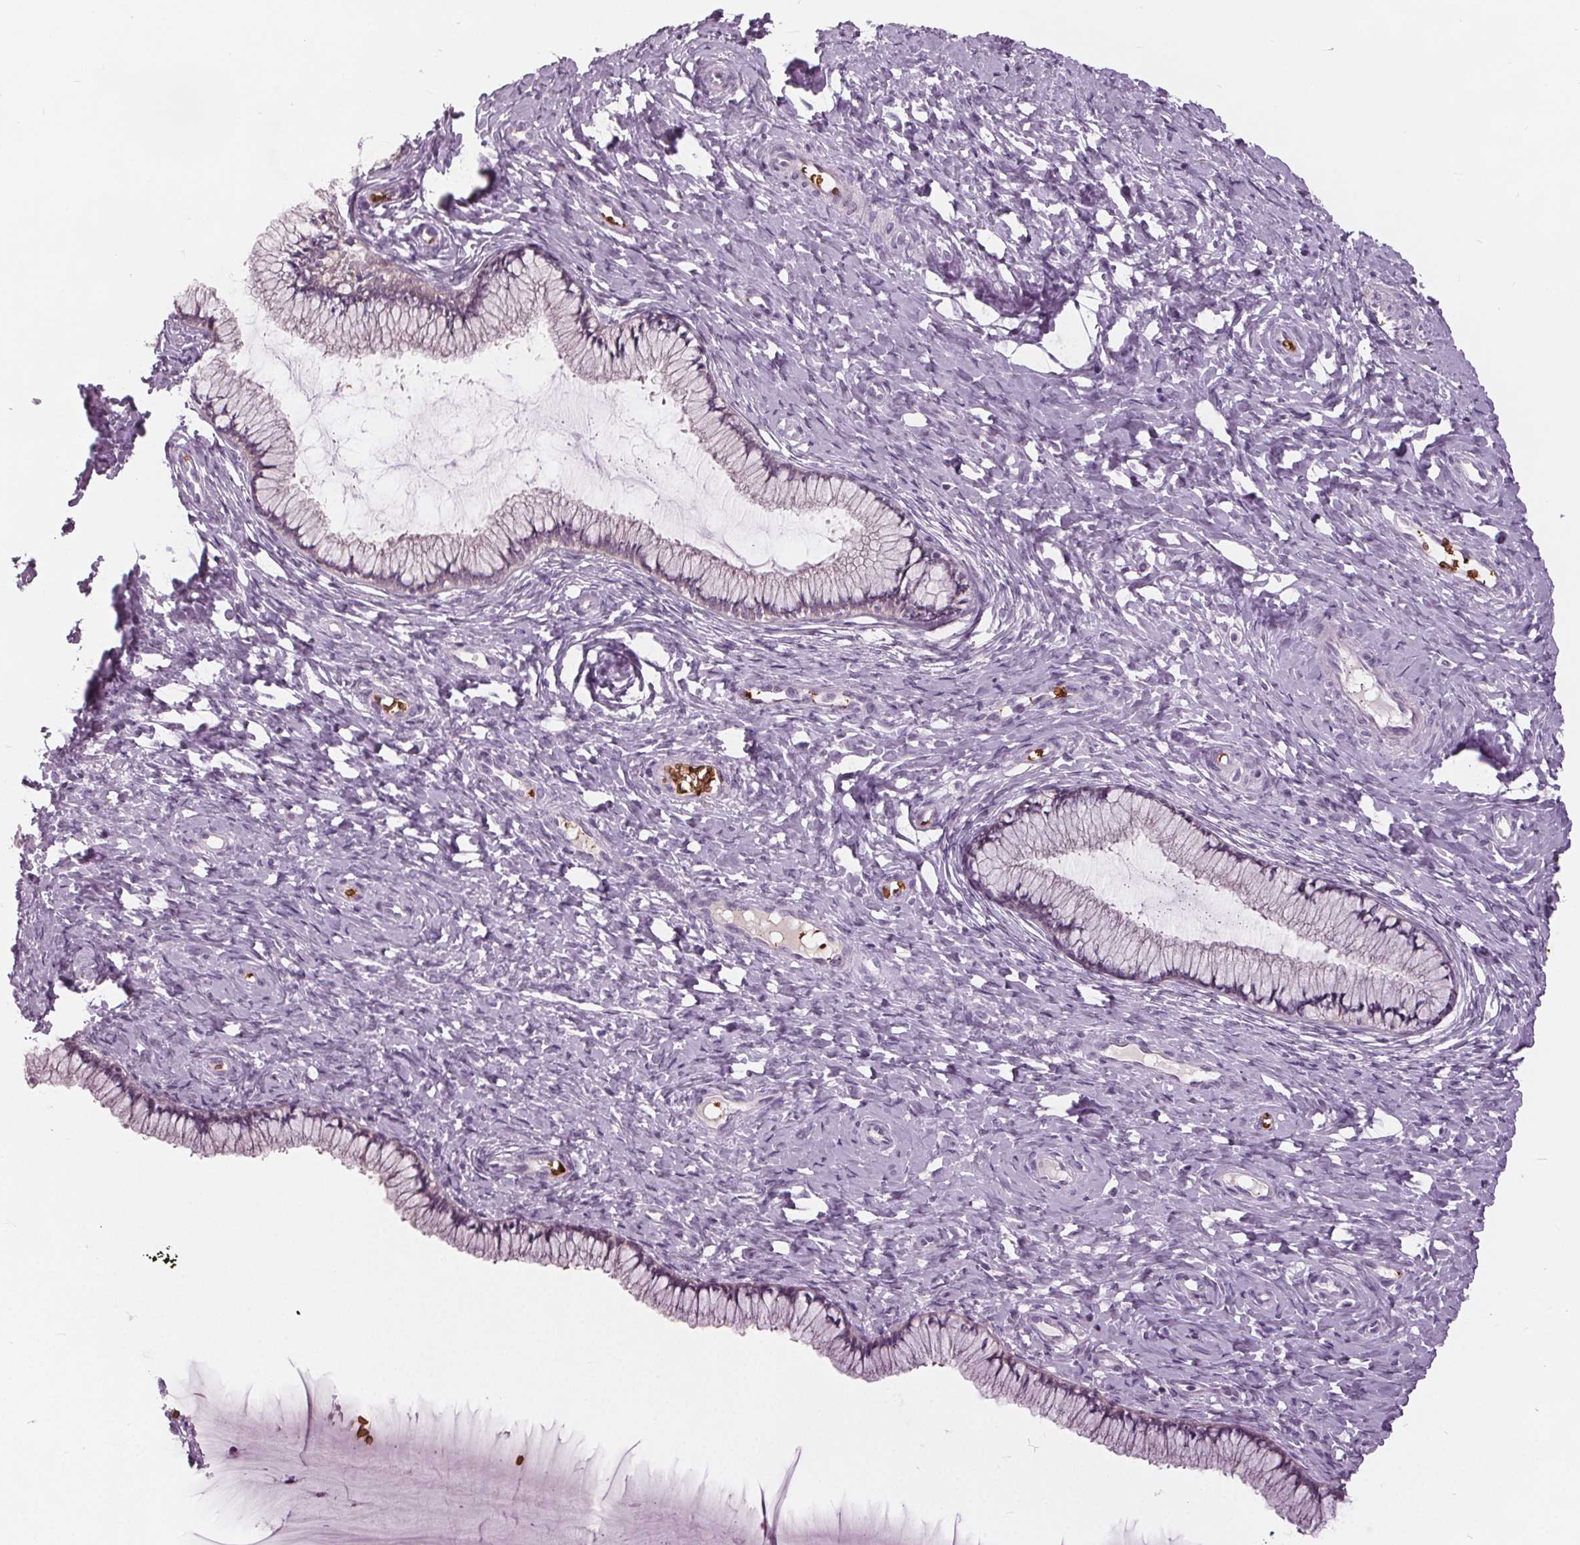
{"staining": {"intensity": "negative", "quantity": "none", "location": "none"}, "tissue": "cervix", "cell_type": "Glandular cells", "image_type": "normal", "snomed": [{"axis": "morphology", "description": "Normal tissue, NOS"}, {"axis": "topography", "description": "Cervix"}], "caption": "High power microscopy photomicrograph of an immunohistochemistry (IHC) image of normal cervix, revealing no significant expression in glandular cells.", "gene": "SLC4A1", "patient": {"sex": "female", "age": 37}}